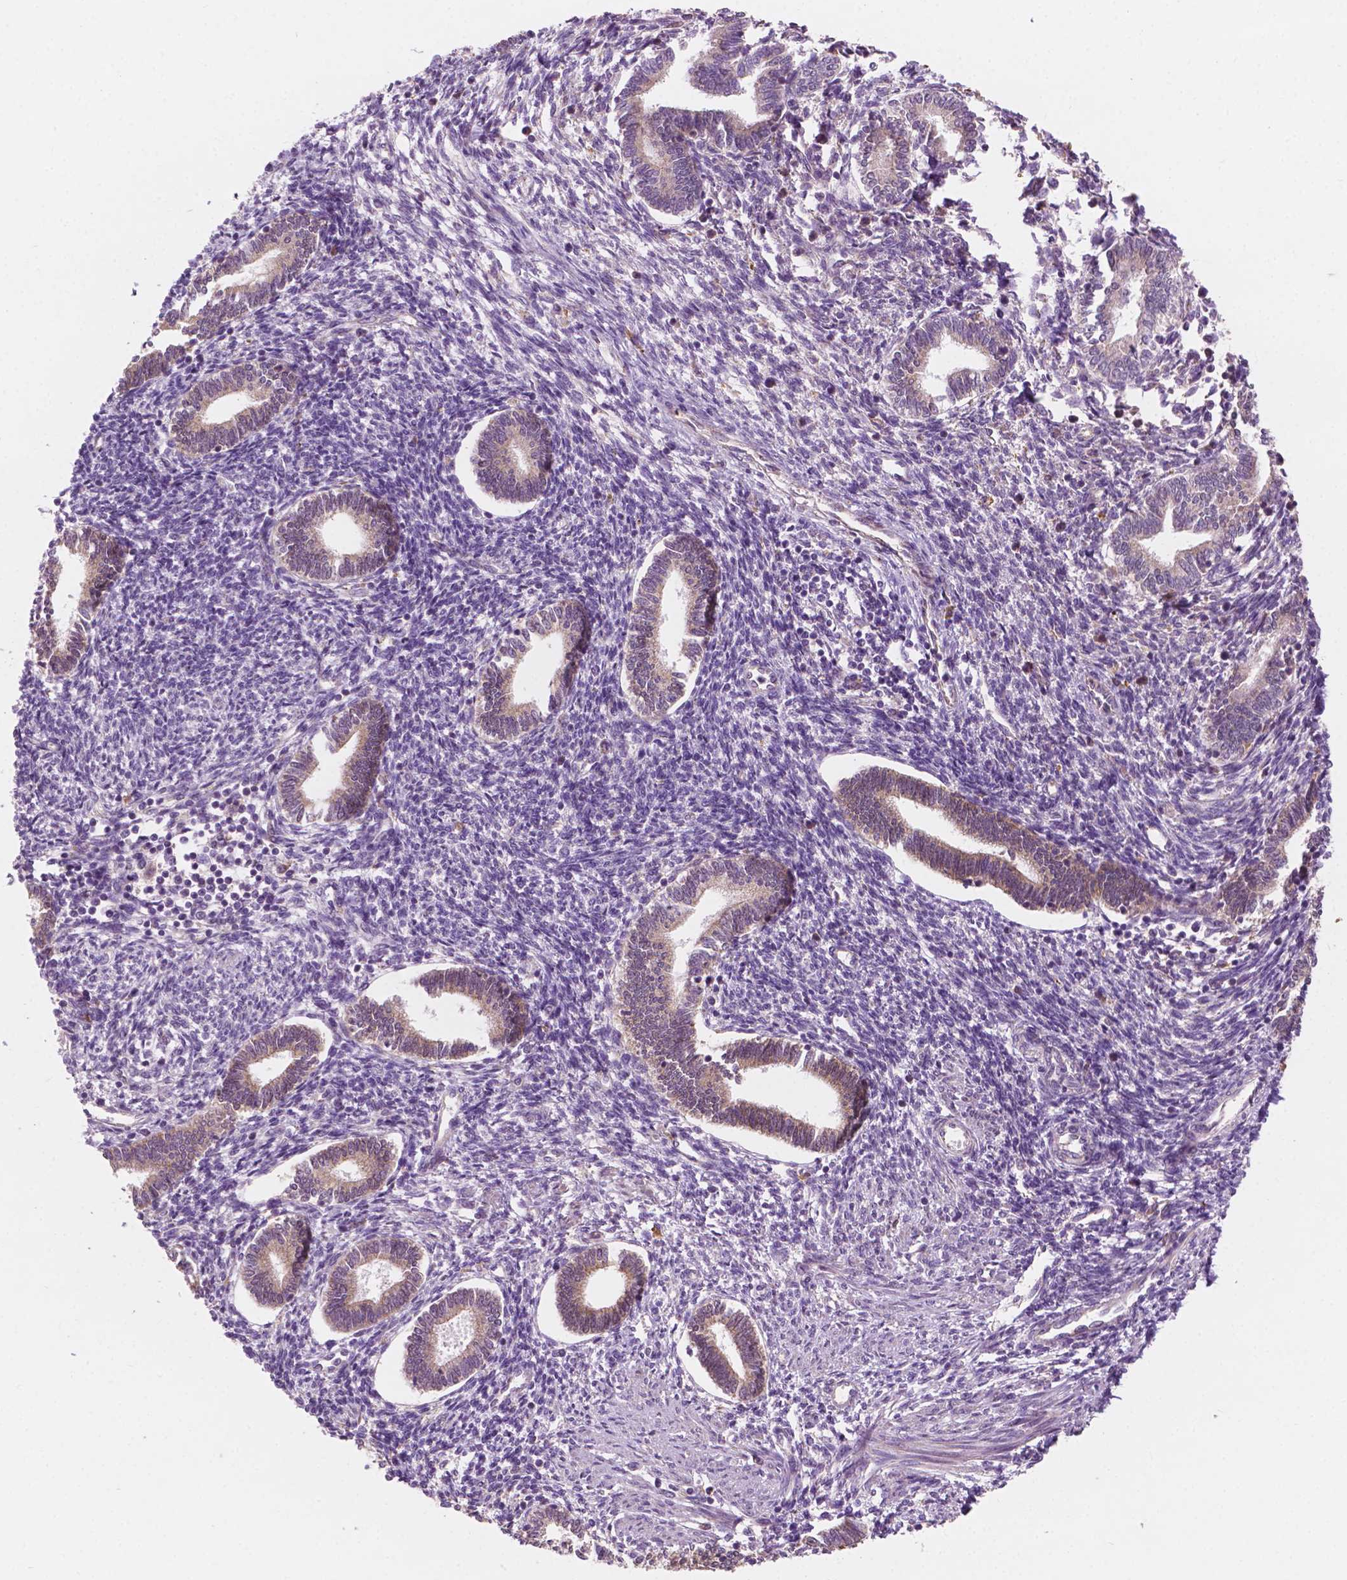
{"staining": {"intensity": "negative", "quantity": "none", "location": "none"}, "tissue": "endometrium", "cell_type": "Cells in endometrial stroma", "image_type": "normal", "snomed": [{"axis": "morphology", "description": "Normal tissue, NOS"}, {"axis": "topography", "description": "Endometrium"}], "caption": "Endometrium was stained to show a protein in brown. There is no significant staining in cells in endometrial stroma. (Stains: DAB immunohistochemistry (IHC) with hematoxylin counter stain, Microscopy: brightfield microscopy at high magnification).", "gene": "LRP1B", "patient": {"sex": "female", "age": 42}}